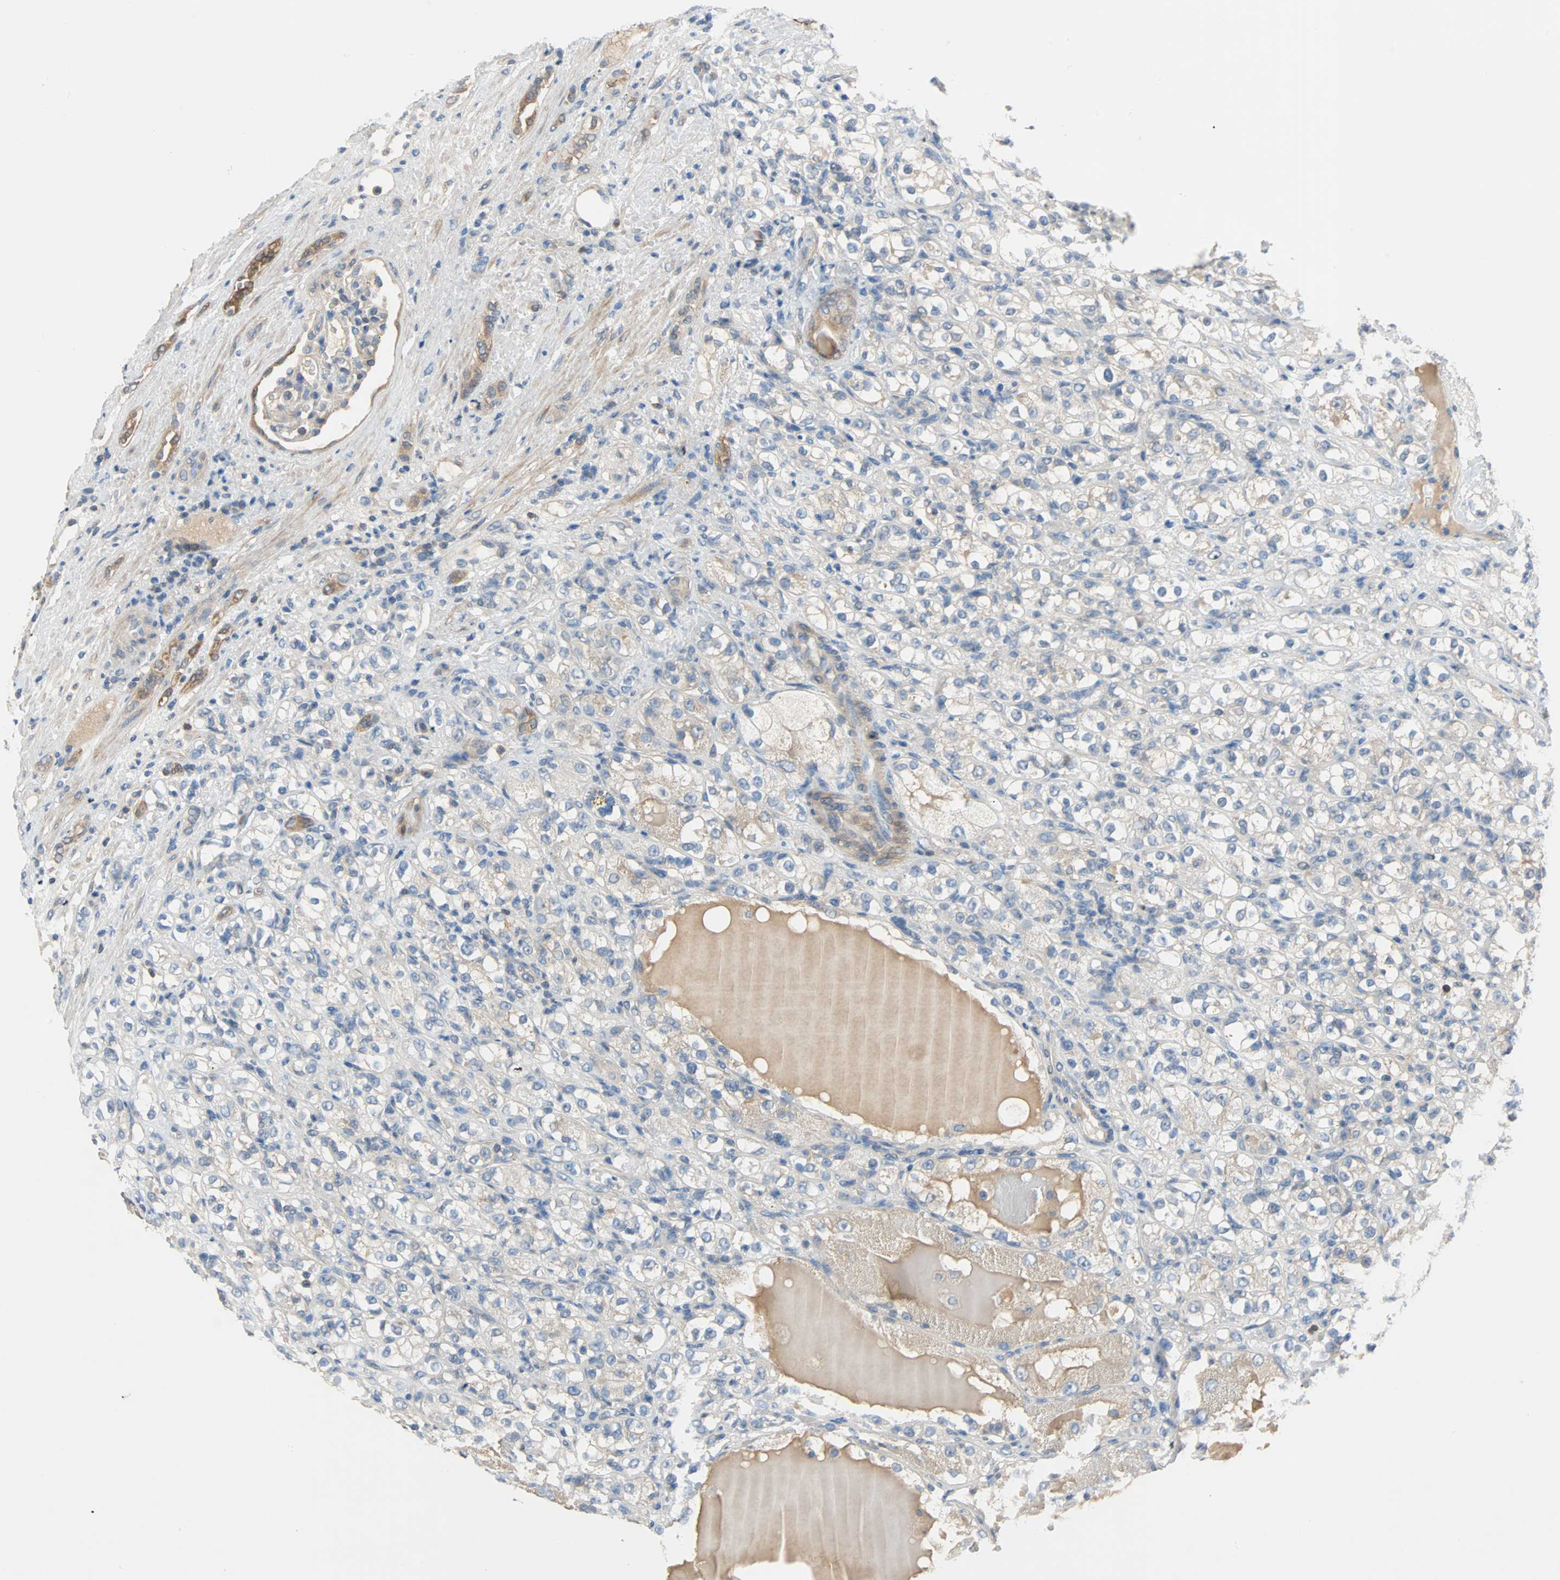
{"staining": {"intensity": "weak", "quantity": "25%-75%", "location": "cytoplasmic/membranous"}, "tissue": "renal cancer", "cell_type": "Tumor cells", "image_type": "cancer", "snomed": [{"axis": "morphology", "description": "Normal tissue, NOS"}, {"axis": "morphology", "description": "Adenocarcinoma, NOS"}, {"axis": "topography", "description": "Kidney"}], "caption": "This is a histology image of immunohistochemistry (IHC) staining of renal cancer (adenocarcinoma), which shows weak staining in the cytoplasmic/membranous of tumor cells.", "gene": "TNFRSF12A", "patient": {"sex": "male", "age": 61}}